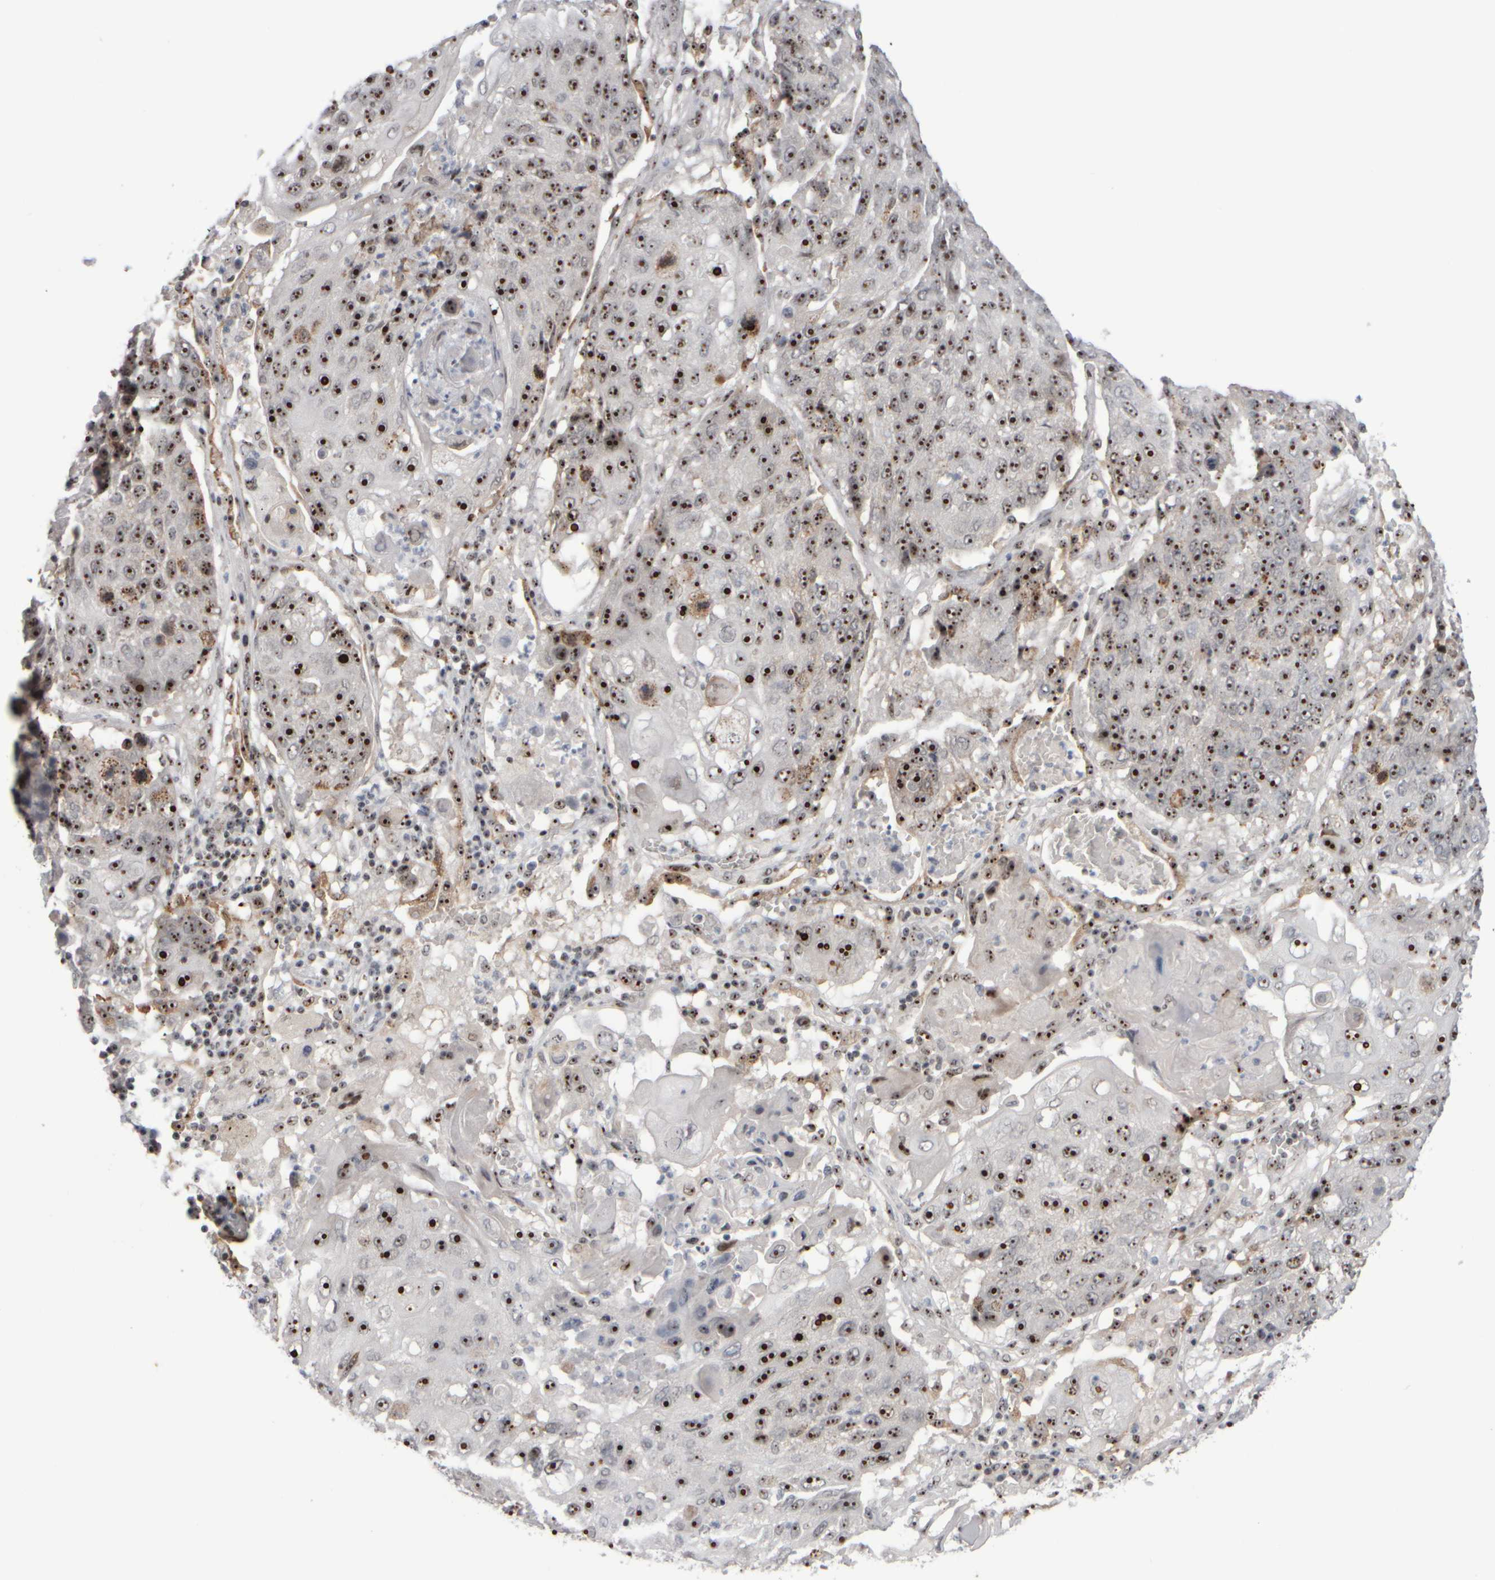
{"staining": {"intensity": "strong", "quantity": ">75%", "location": "nuclear"}, "tissue": "lung cancer", "cell_type": "Tumor cells", "image_type": "cancer", "snomed": [{"axis": "morphology", "description": "Squamous cell carcinoma, NOS"}, {"axis": "topography", "description": "Lung"}], "caption": "Protein expression analysis of lung squamous cell carcinoma displays strong nuclear positivity in approximately >75% of tumor cells.", "gene": "SURF6", "patient": {"sex": "male", "age": 61}}